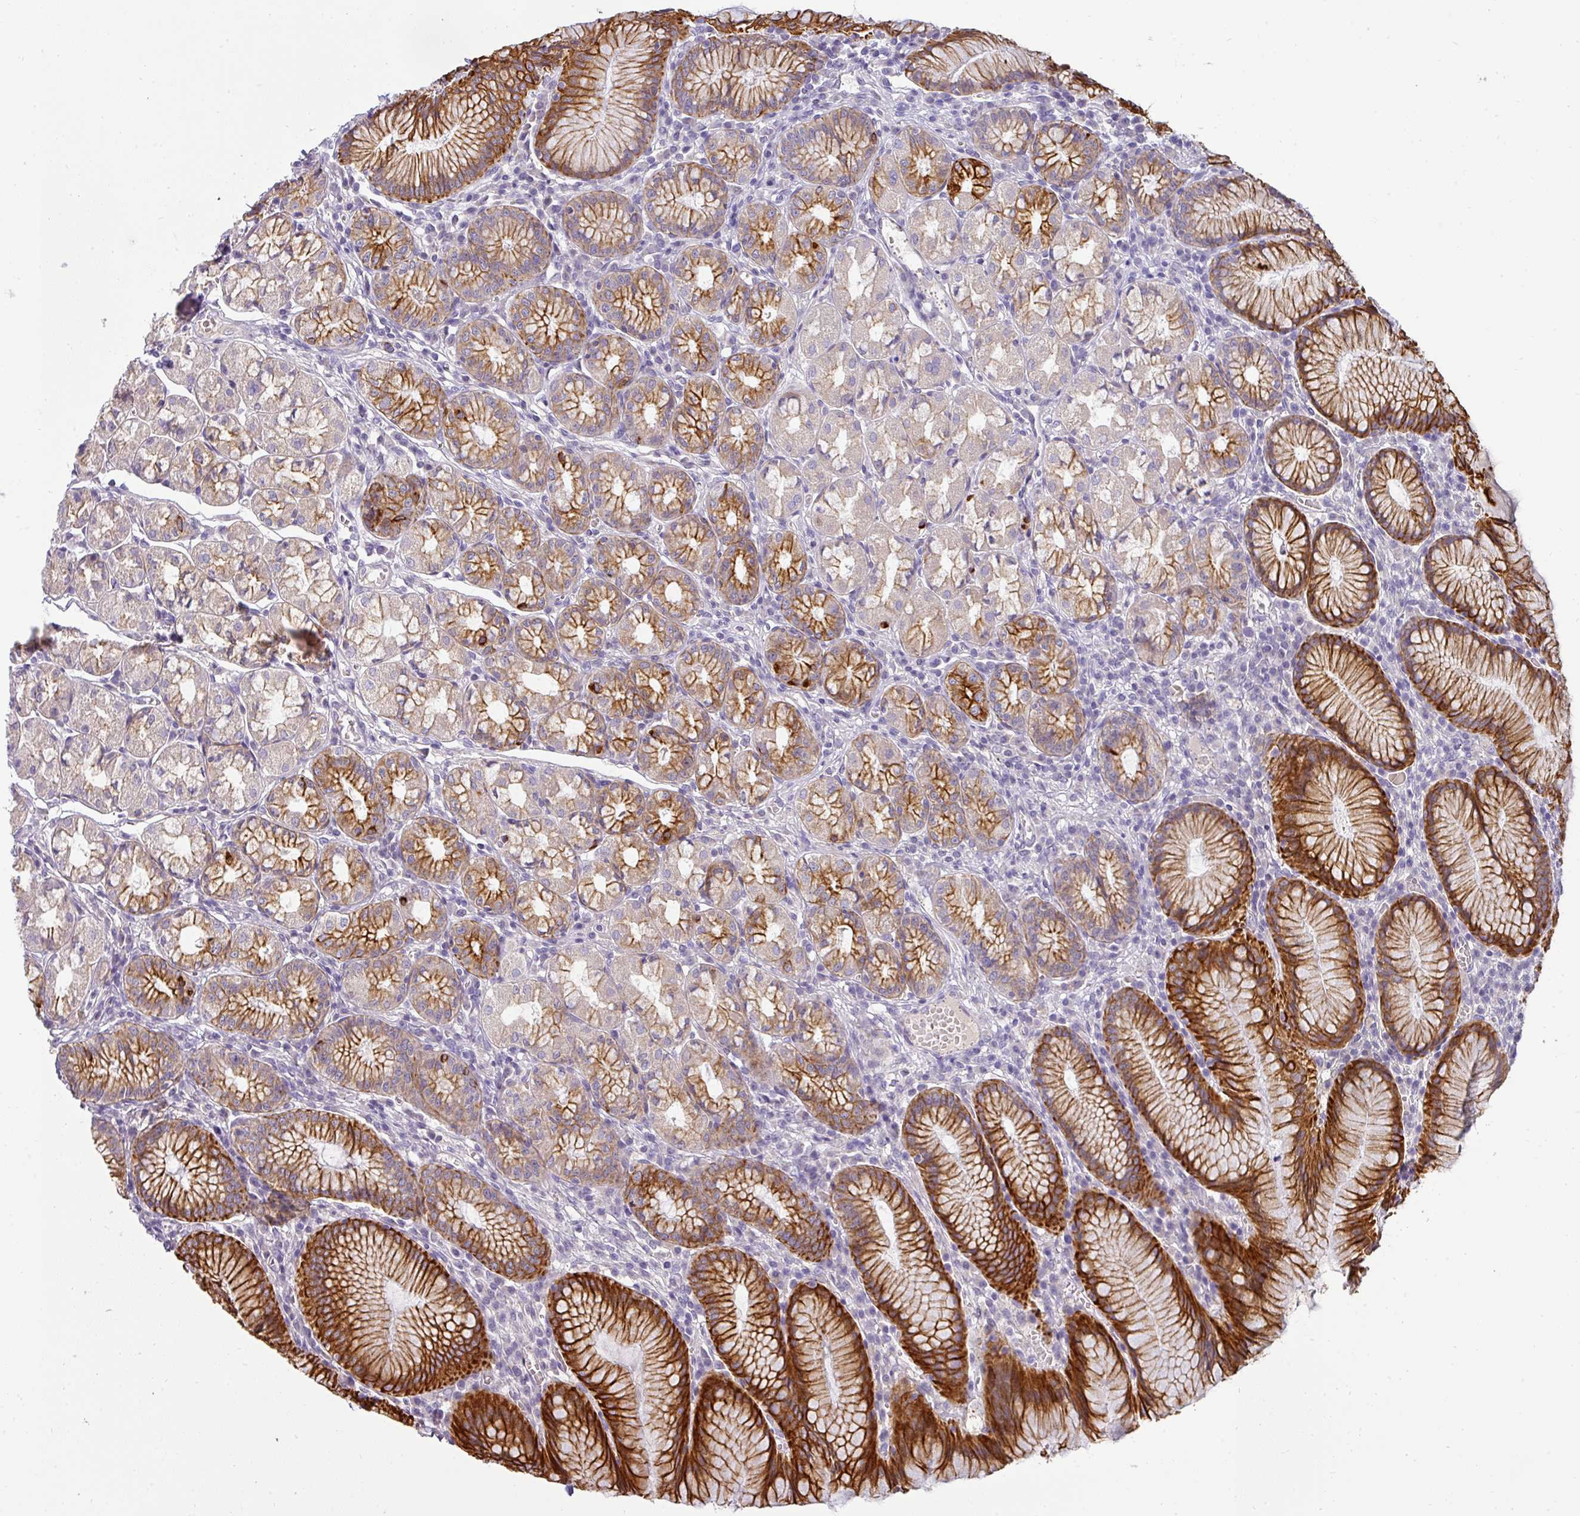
{"staining": {"intensity": "strong", "quantity": "25%-75%", "location": "cytoplasmic/membranous"}, "tissue": "stomach", "cell_type": "Glandular cells", "image_type": "normal", "snomed": [{"axis": "morphology", "description": "Normal tissue, NOS"}, {"axis": "topography", "description": "Stomach"}], "caption": "IHC image of normal stomach stained for a protein (brown), which exhibits high levels of strong cytoplasmic/membranous positivity in approximately 25%-75% of glandular cells.", "gene": "ASXL3", "patient": {"sex": "male", "age": 55}}